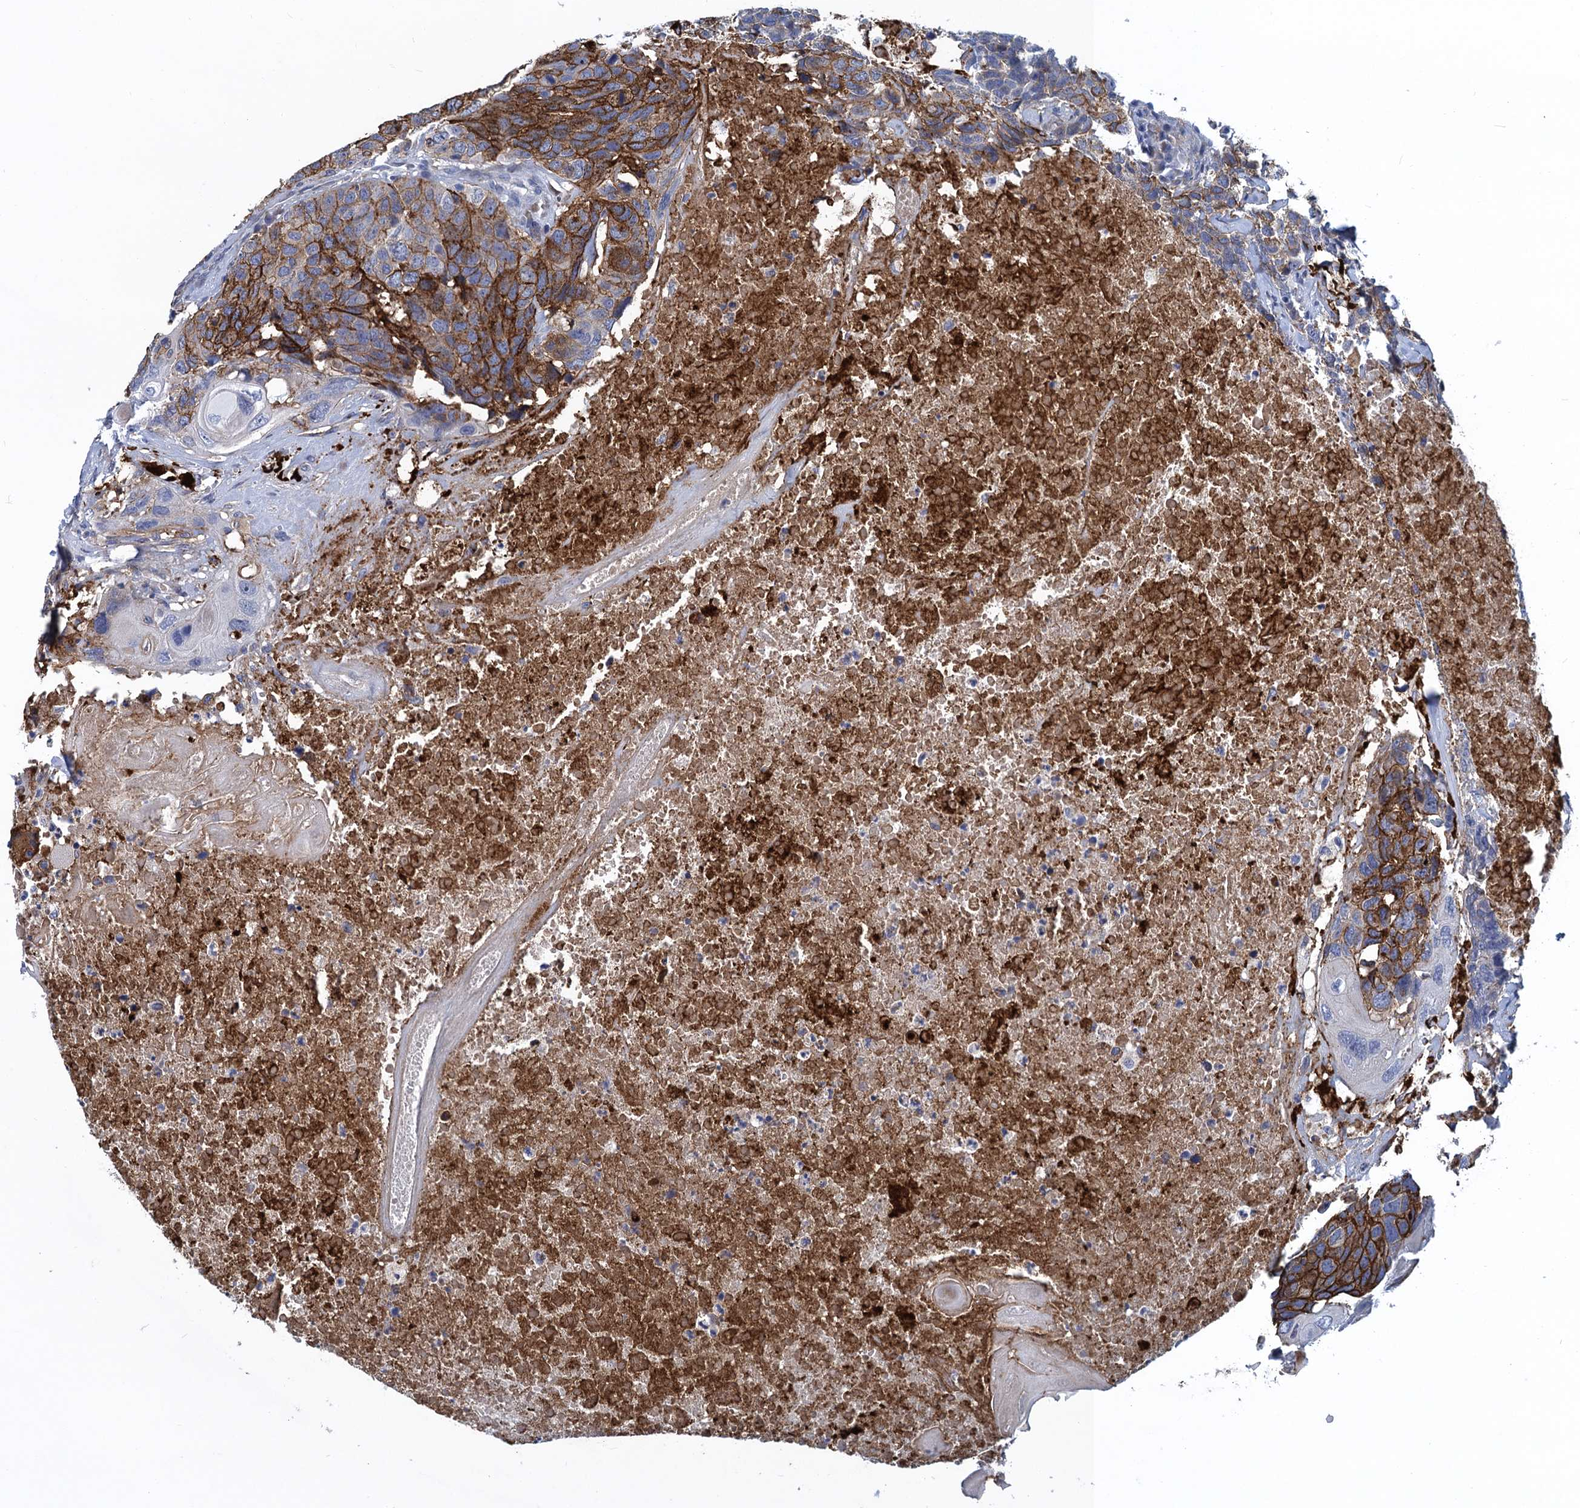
{"staining": {"intensity": "strong", "quantity": "25%-75%", "location": "cytoplasmic/membranous"}, "tissue": "head and neck cancer", "cell_type": "Tumor cells", "image_type": "cancer", "snomed": [{"axis": "morphology", "description": "Squamous cell carcinoma, NOS"}, {"axis": "topography", "description": "Head-Neck"}], "caption": "Protein expression analysis of squamous cell carcinoma (head and neck) exhibits strong cytoplasmic/membranous positivity in about 25%-75% of tumor cells.", "gene": "DNHD1", "patient": {"sex": "male", "age": 66}}